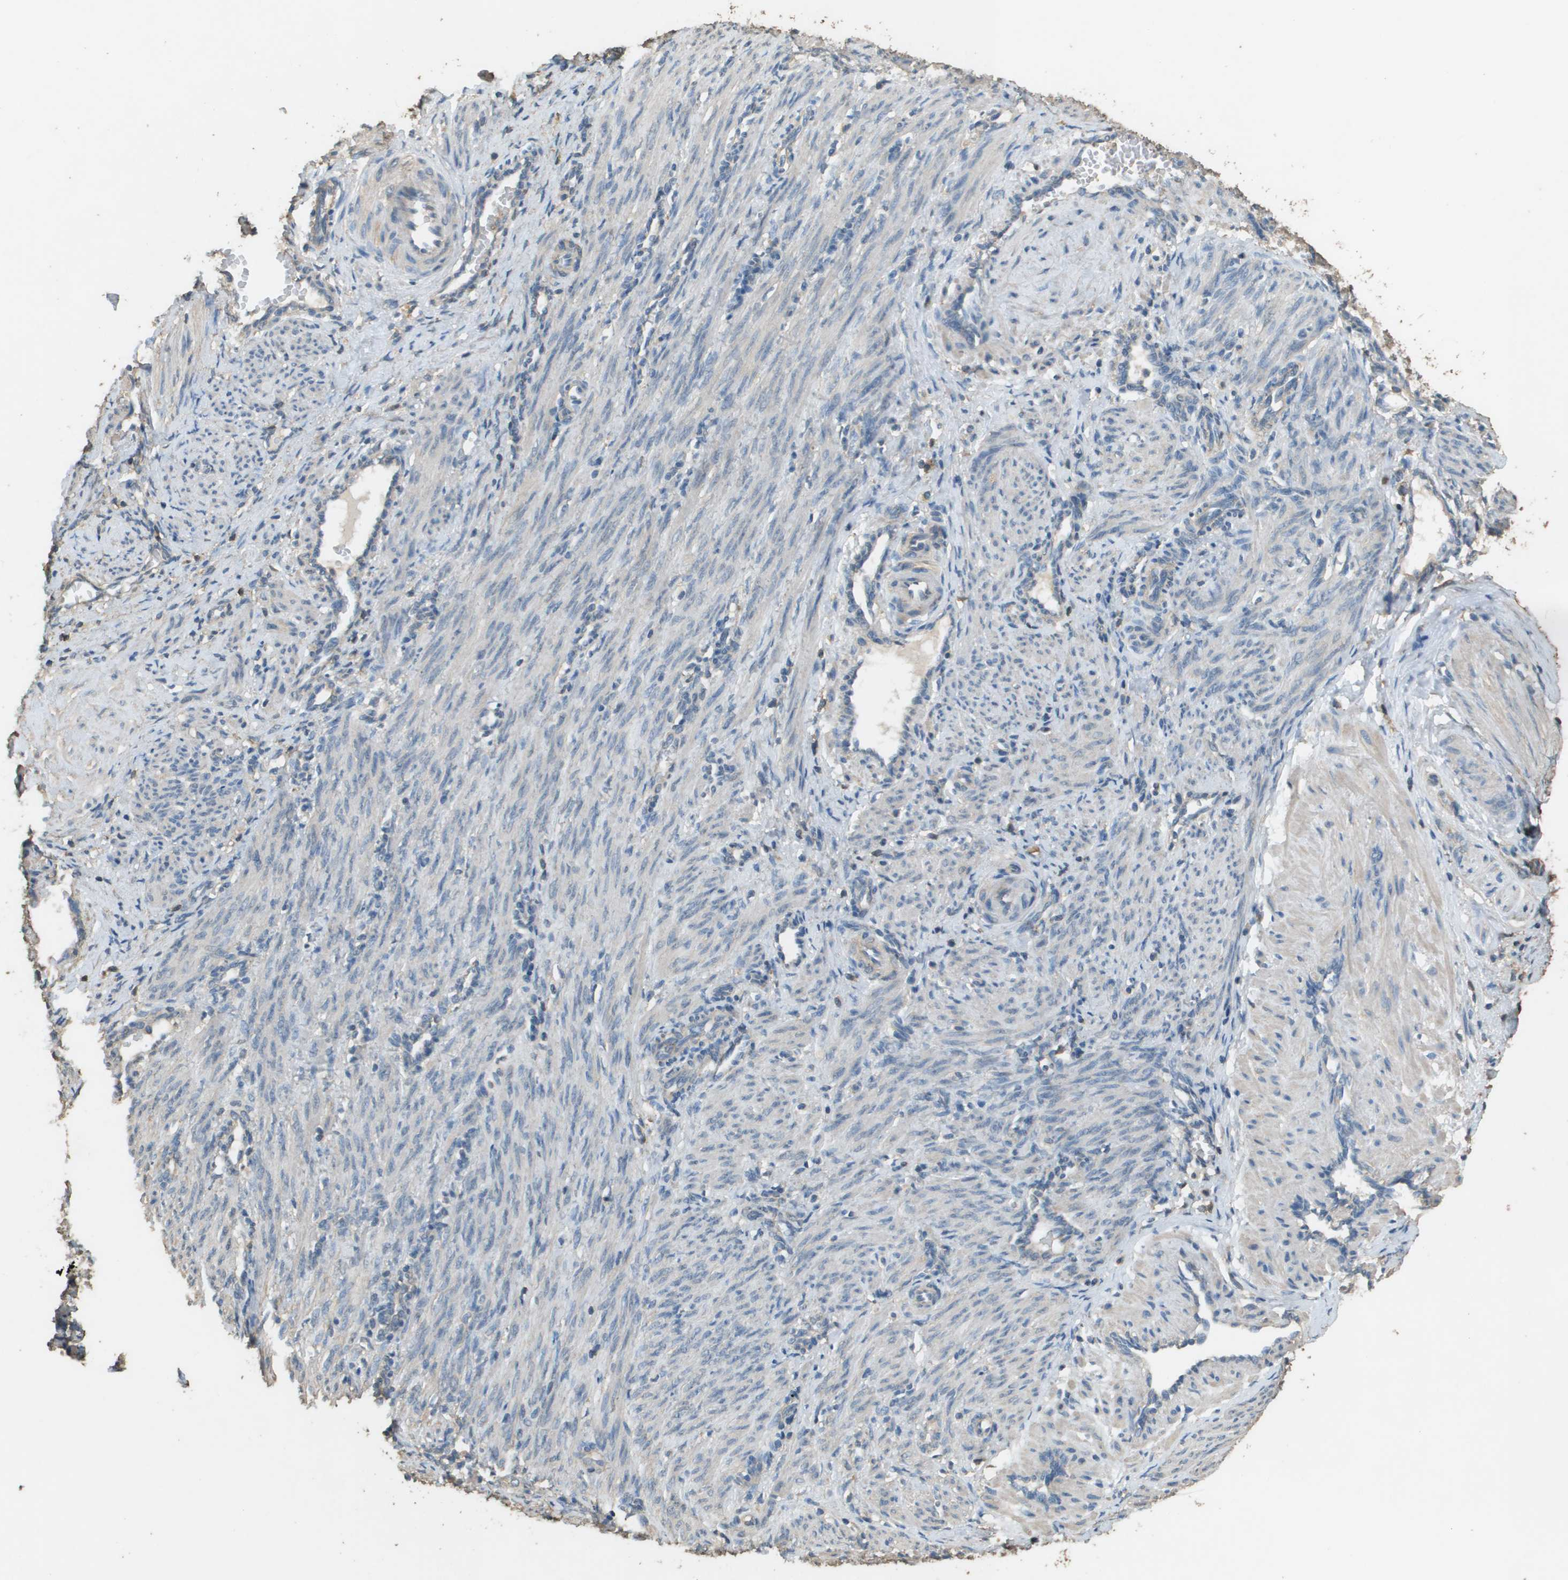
{"staining": {"intensity": "weak", "quantity": "<25%", "location": "cytoplasmic/membranous"}, "tissue": "smooth muscle", "cell_type": "Smooth muscle cells", "image_type": "normal", "snomed": [{"axis": "morphology", "description": "Normal tissue, NOS"}, {"axis": "topography", "description": "Endometrium"}], "caption": "This is an immunohistochemistry (IHC) photomicrograph of normal smooth muscle. There is no expression in smooth muscle cells.", "gene": "MS4A7", "patient": {"sex": "female", "age": 33}}